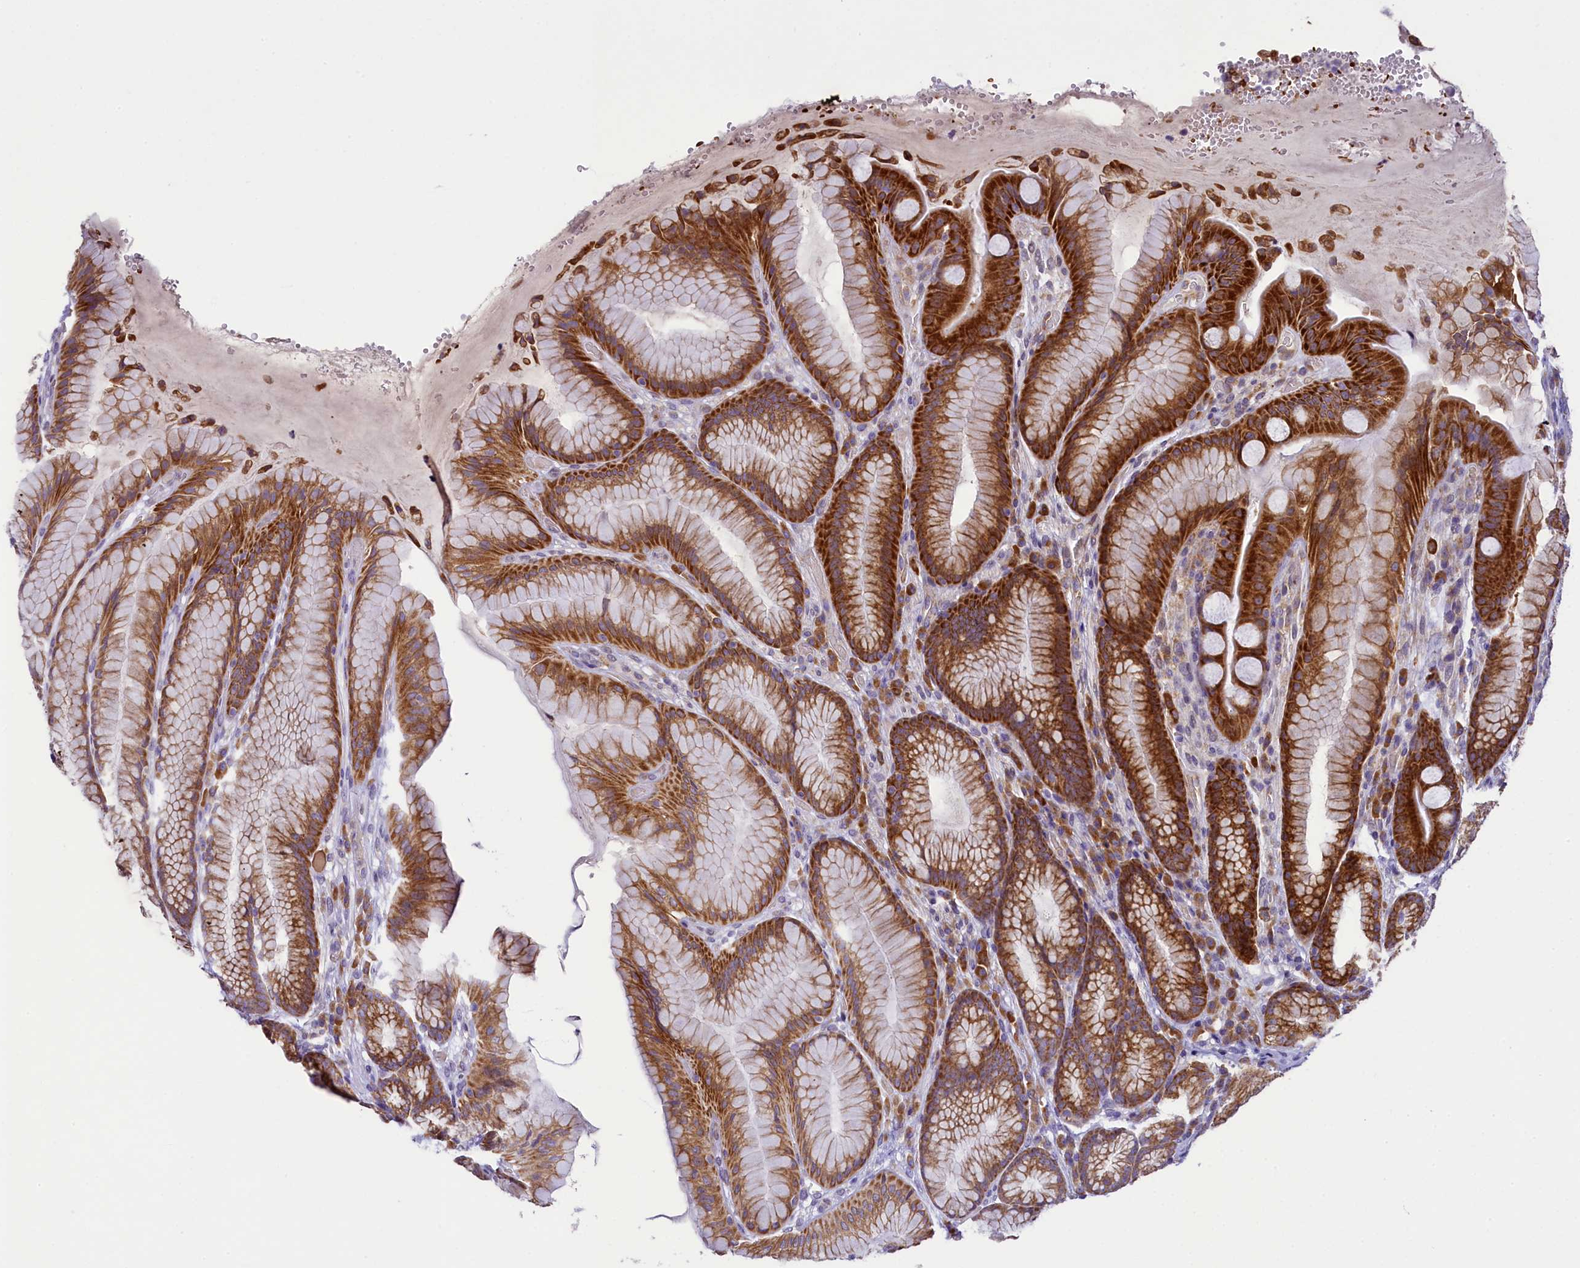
{"staining": {"intensity": "strong", "quantity": ">75%", "location": "cytoplasmic/membranous"}, "tissue": "stomach", "cell_type": "Glandular cells", "image_type": "normal", "snomed": [{"axis": "morphology", "description": "Normal tissue, NOS"}, {"axis": "topography", "description": "Stomach"}], "caption": "Protein staining by immunohistochemistry (IHC) displays strong cytoplasmic/membranous staining in approximately >75% of glandular cells in unremarkable stomach. (Stains: DAB in brown, nuclei in blue, Microscopy: brightfield microscopy at high magnification).", "gene": "LARP4", "patient": {"sex": "male", "age": 57}}